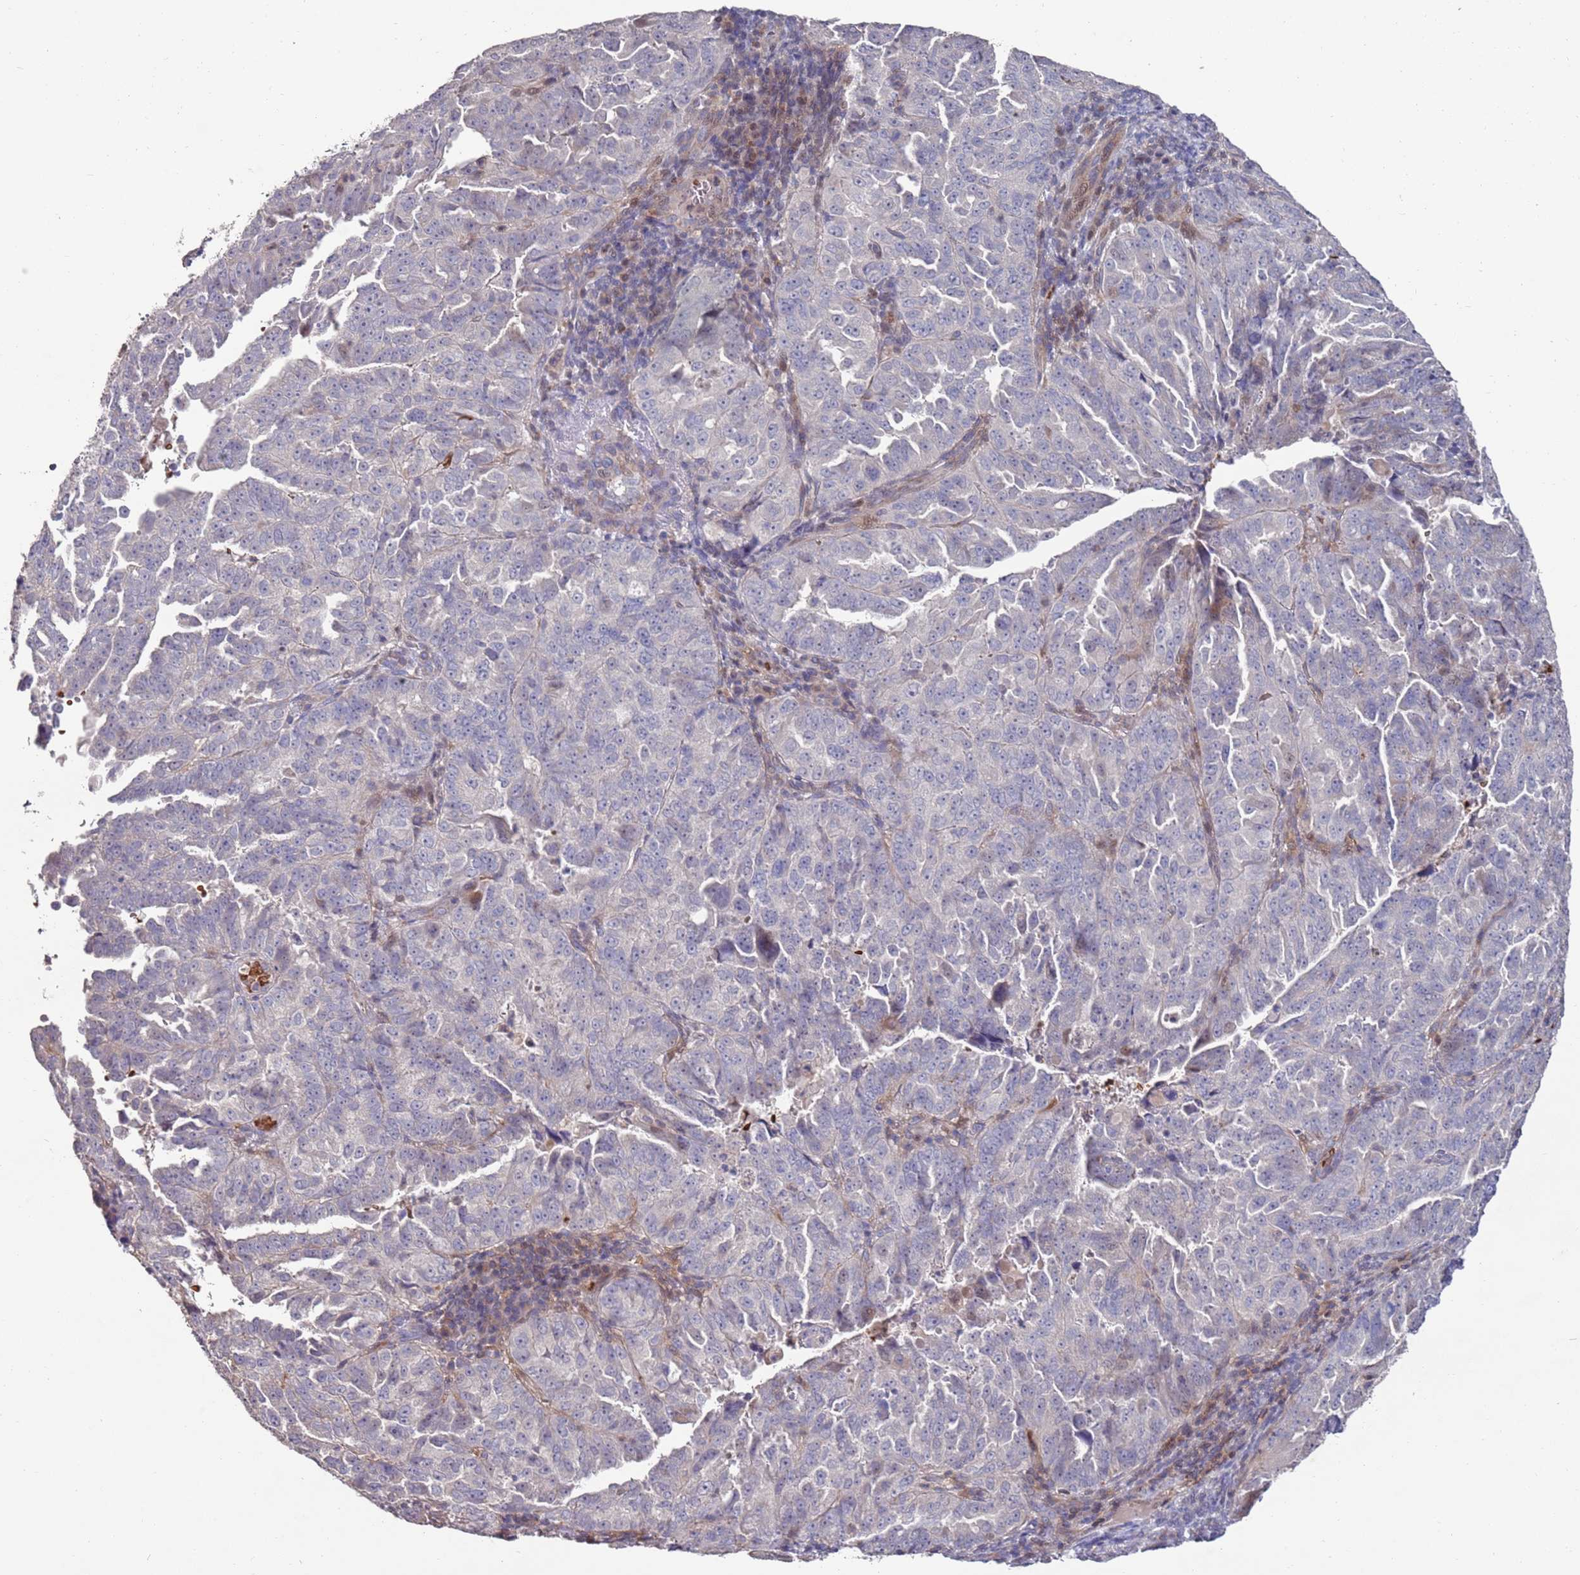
{"staining": {"intensity": "negative", "quantity": "none", "location": "none"}, "tissue": "endometrial cancer", "cell_type": "Tumor cells", "image_type": "cancer", "snomed": [{"axis": "morphology", "description": "Adenocarcinoma, NOS"}, {"axis": "topography", "description": "Endometrium"}], "caption": "Immunohistochemical staining of human endometrial adenocarcinoma shows no significant expression in tumor cells.", "gene": "LACC1", "patient": {"sex": "female", "age": 65}}